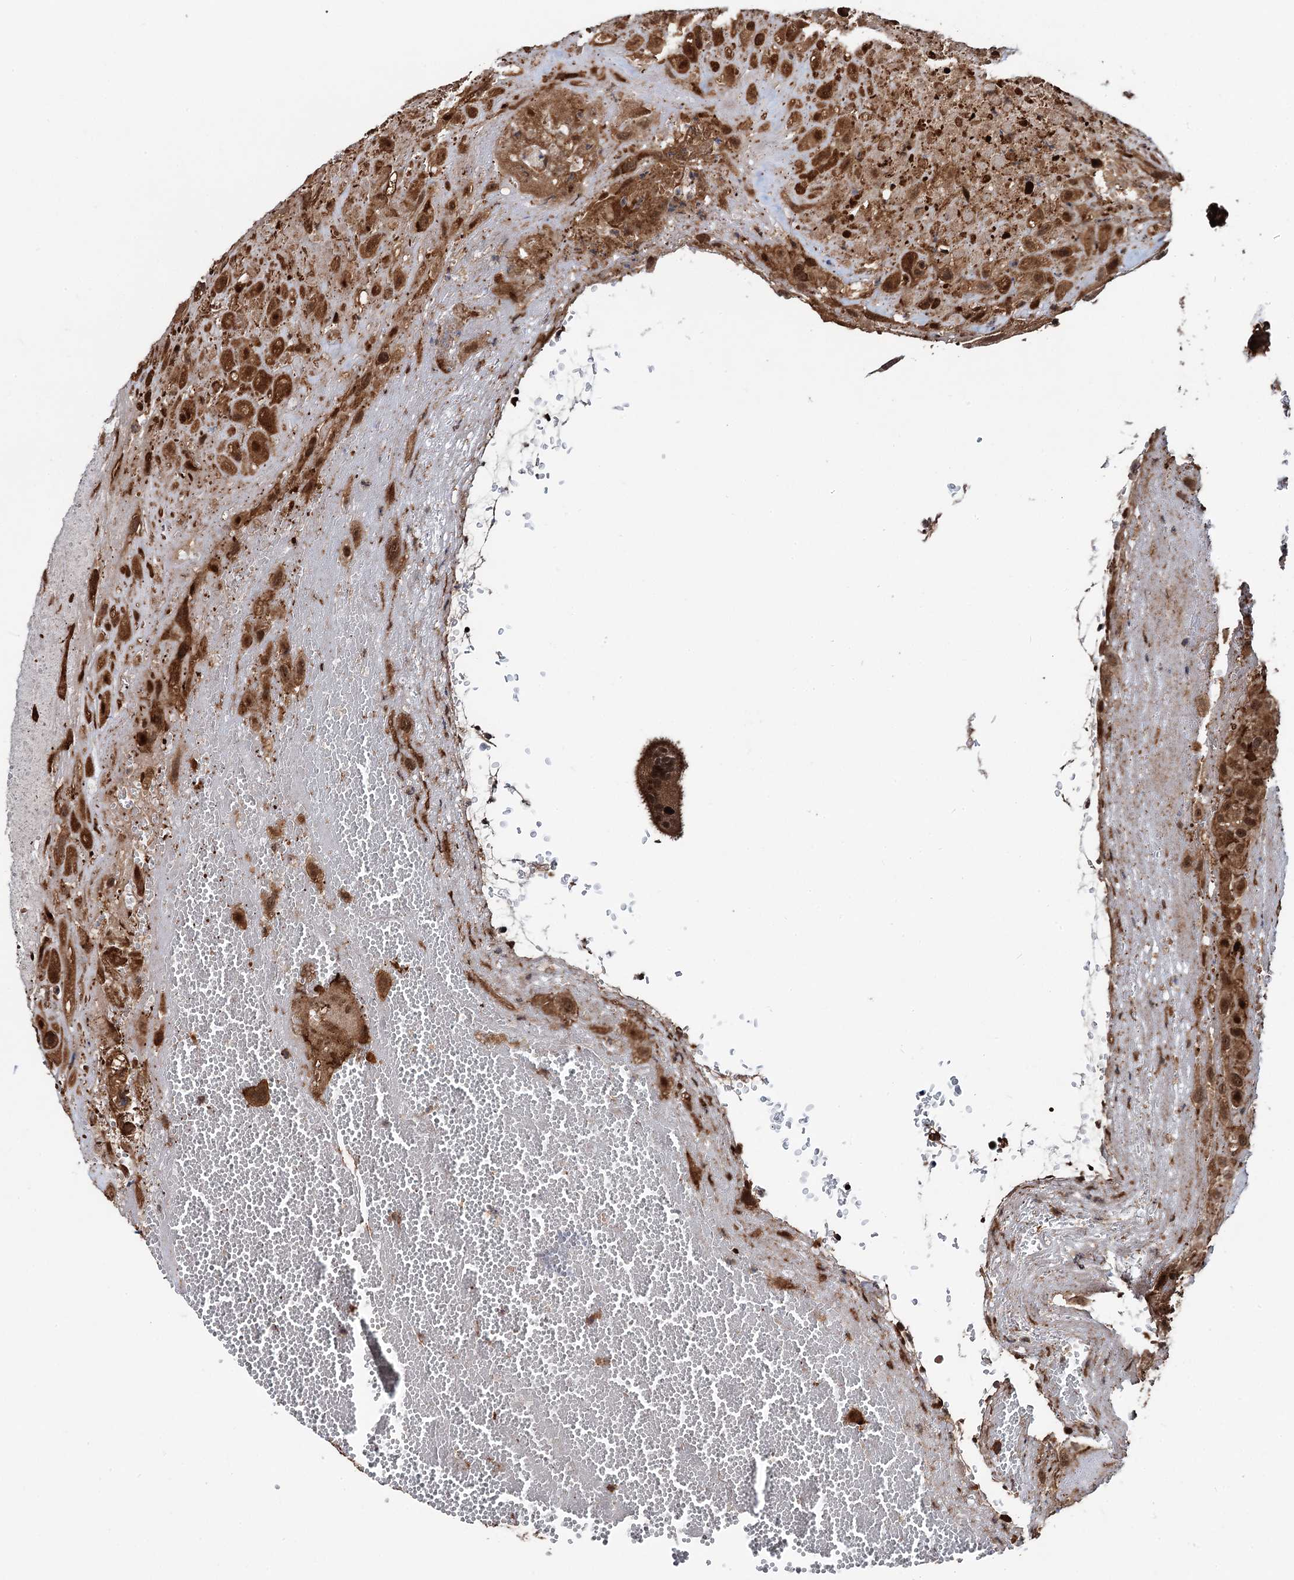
{"staining": {"intensity": "strong", "quantity": ">75%", "location": "cytoplasmic/membranous,nuclear"}, "tissue": "placenta", "cell_type": "Decidual cells", "image_type": "normal", "snomed": [{"axis": "morphology", "description": "Normal tissue, NOS"}, {"axis": "topography", "description": "Placenta"}], "caption": "Unremarkable placenta displays strong cytoplasmic/membranous,nuclear staining in about >75% of decidual cells (DAB = brown stain, brightfield microscopy at high magnification)..", "gene": "SNRNP25", "patient": {"sex": "female", "age": 35}}